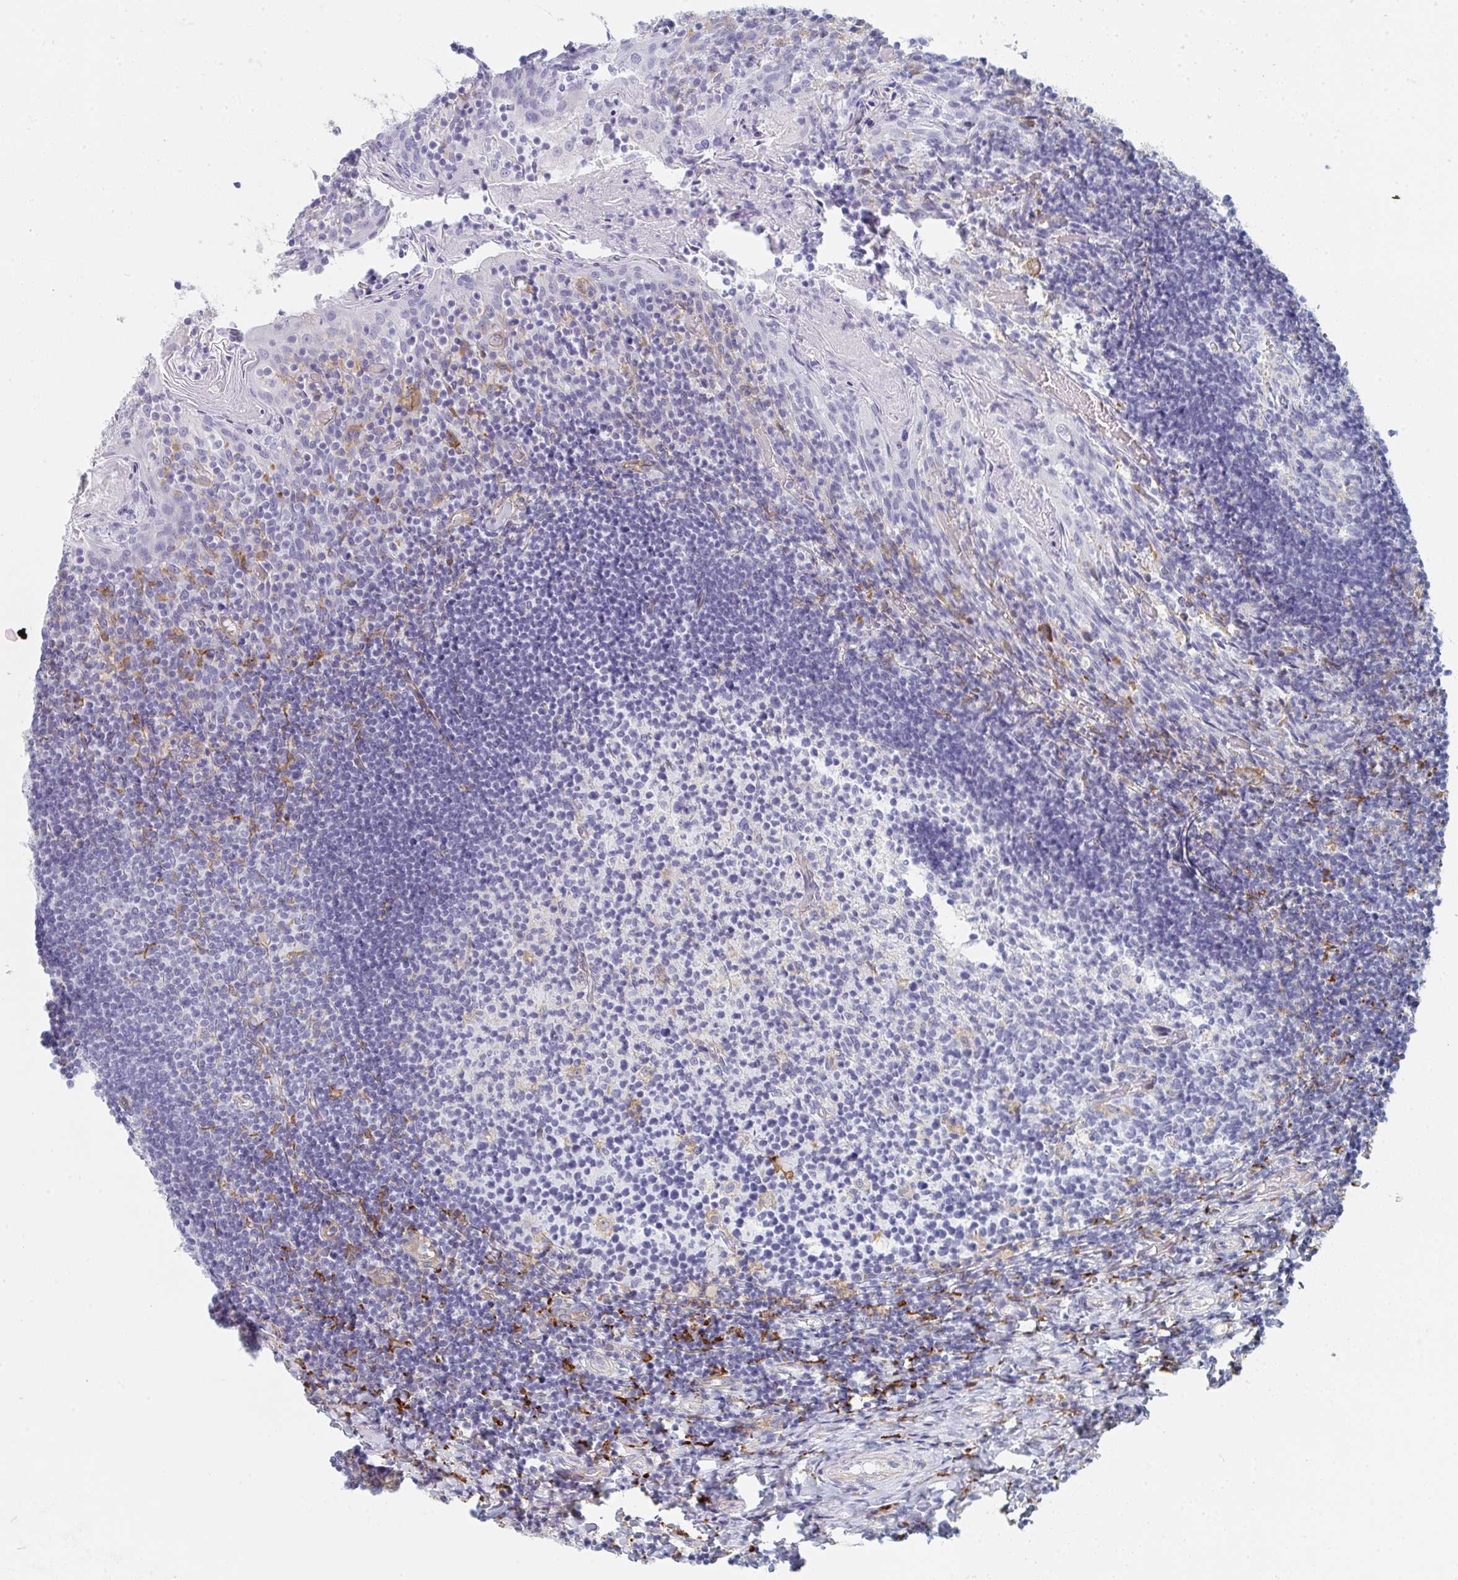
{"staining": {"intensity": "negative", "quantity": "none", "location": "none"}, "tissue": "tonsil", "cell_type": "Germinal center cells", "image_type": "normal", "snomed": [{"axis": "morphology", "description": "Normal tissue, NOS"}, {"axis": "topography", "description": "Tonsil"}], "caption": "Immunohistochemistry of benign human tonsil reveals no positivity in germinal center cells. Brightfield microscopy of immunohistochemistry stained with DAB (3,3'-diaminobenzidine) (brown) and hematoxylin (blue), captured at high magnification.", "gene": "DAB2", "patient": {"sex": "female", "age": 10}}